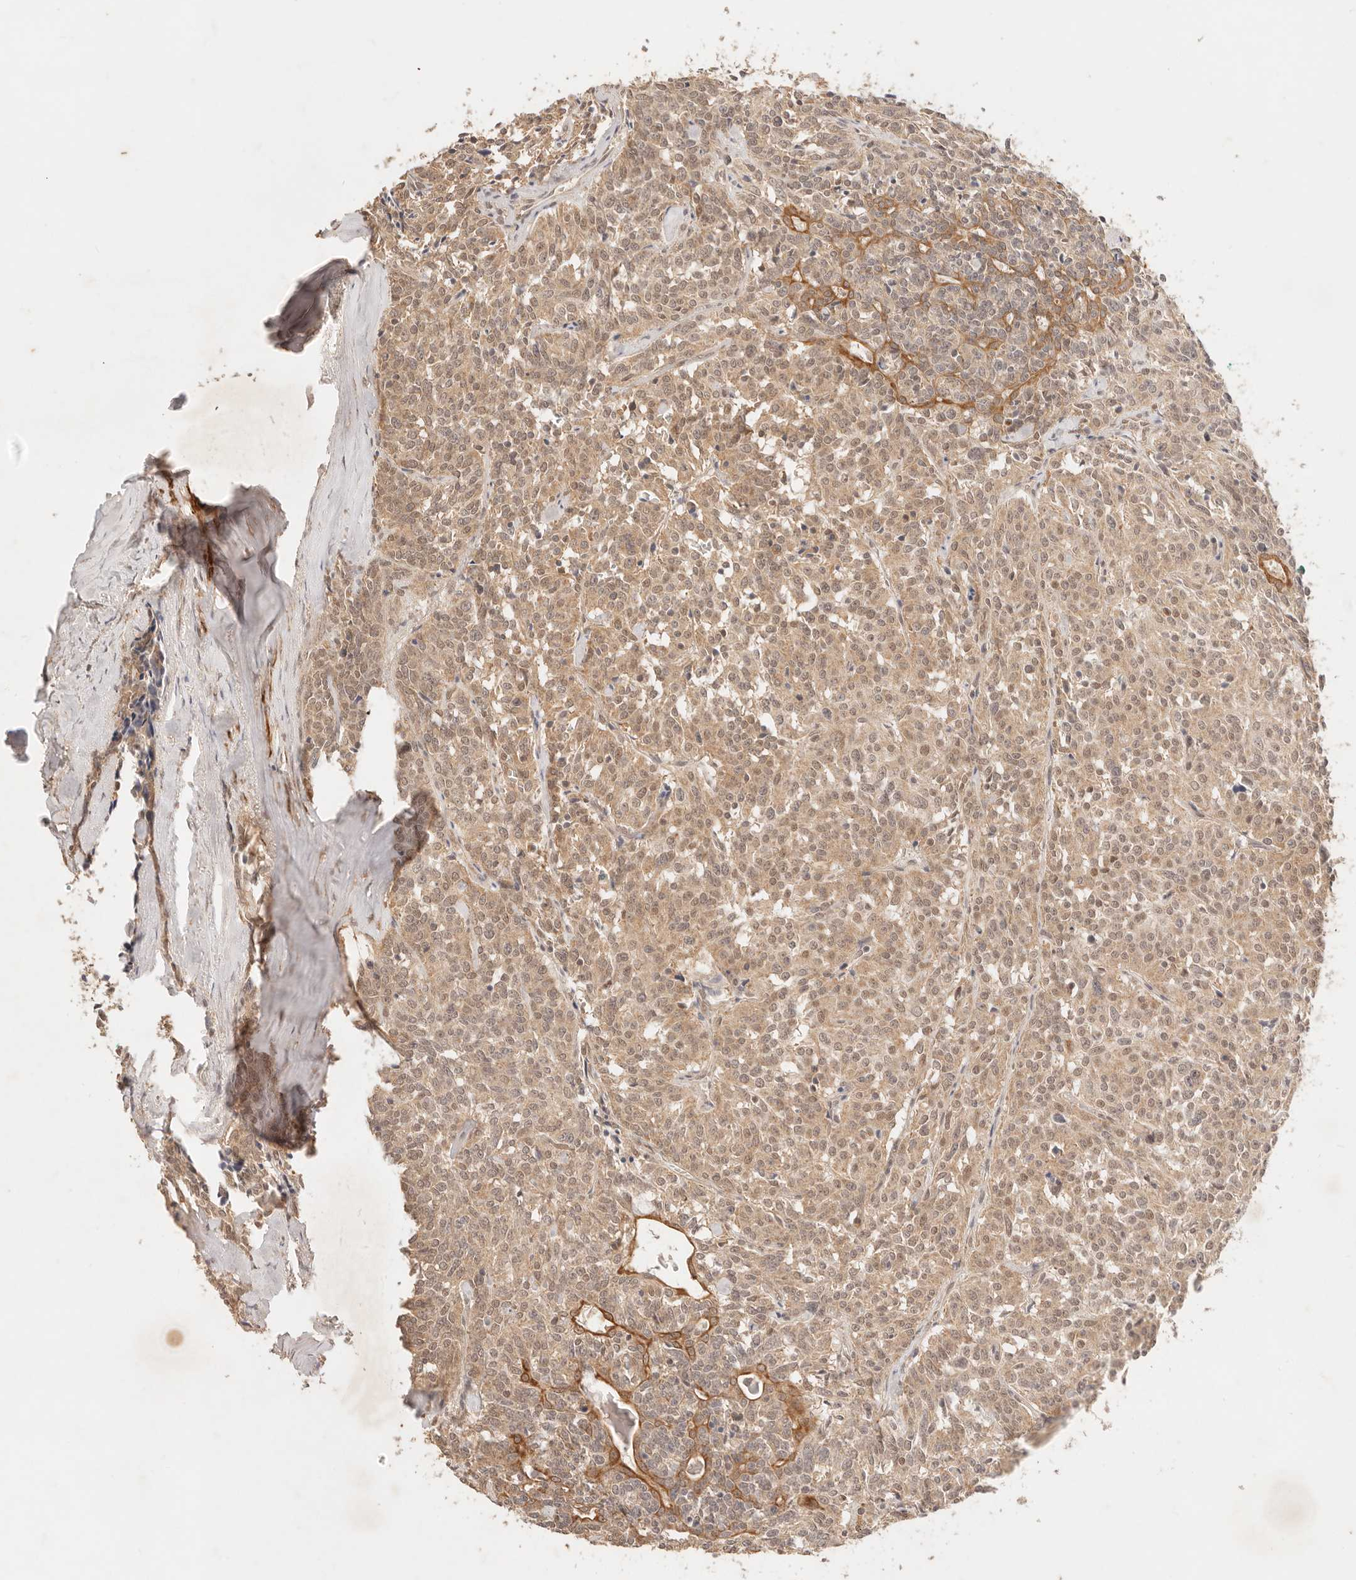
{"staining": {"intensity": "moderate", "quantity": ">75%", "location": "cytoplasmic/membranous,nuclear"}, "tissue": "carcinoid", "cell_type": "Tumor cells", "image_type": "cancer", "snomed": [{"axis": "morphology", "description": "Carcinoid, malignant, NOS"}, {"axis": "topography", "description": "Lung"}], "caption": "A histopathology image of malignant carcinoid stained for a protein exhibits moderate cytoplasmic/membranous and nuclear brown staining in tumor cells. The staining was performed using DAB (3,3'-diaminobenzidine) to visualize the protein expression in brown, while the nuclei were stained in blue with hematoxylin (Magnification: 20x).", "gene": "TRIM11", "patient": {"sex": "female", "age": 46}}